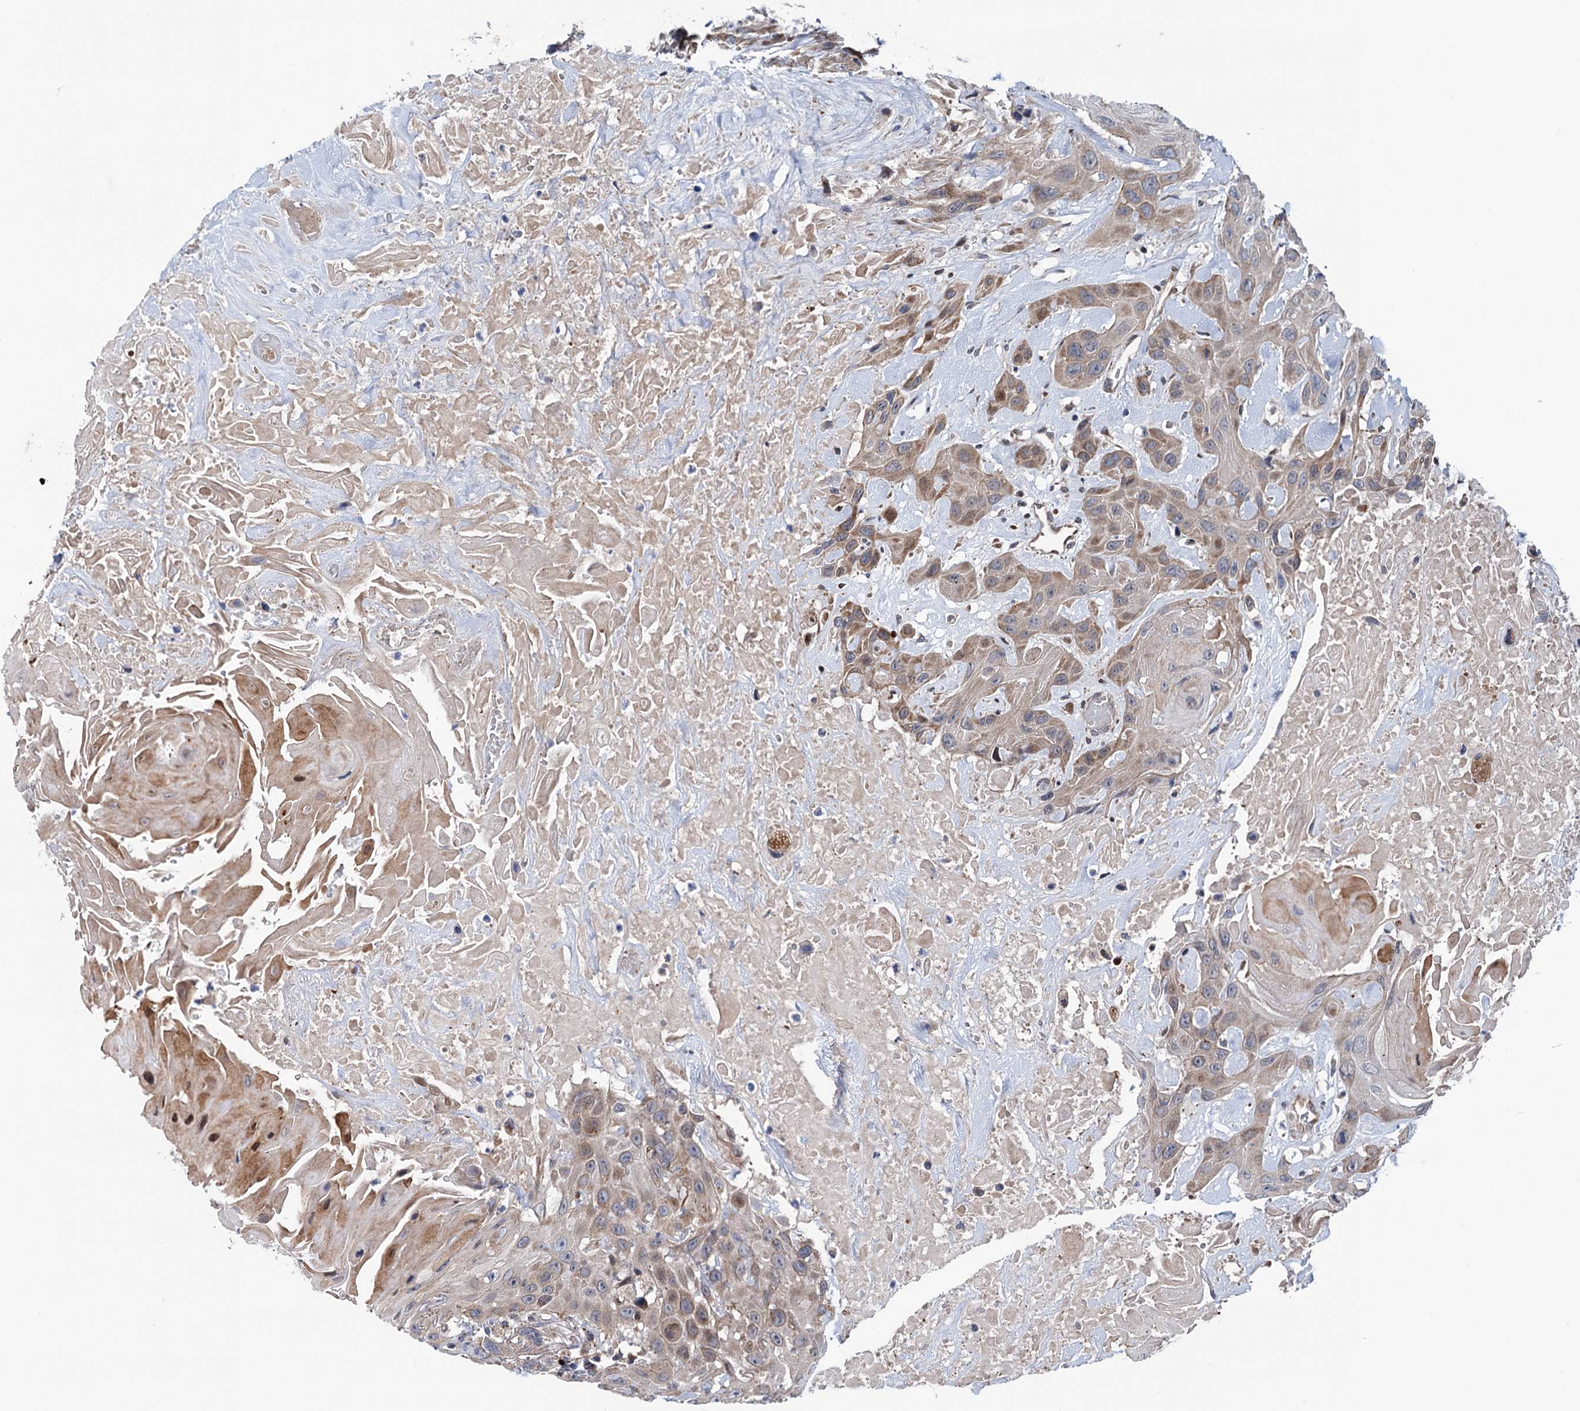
{"staining": {"intensity": "moderate", "quantity": "<25%", "location": "cytoplasmic/membranous"}, "tissue": "head and neck cancer", "cell_type": "Tumor cells", "image_type": "cancer", "snomed": [{"axis": "morphology", "description": "Squamous cell carcinoma, NOS"}, {"axis": "topography", "description": "Head-Neck"}], "caption": "Immunohistochemical staining of human squamous cell carcinoma (head and neck) demonstrates low levels of moderate cytoplasmic/membranous staining in about <25% of tumor cells.", "gene": "UBR1", "patient": {"sex": "male", "age": 81}}